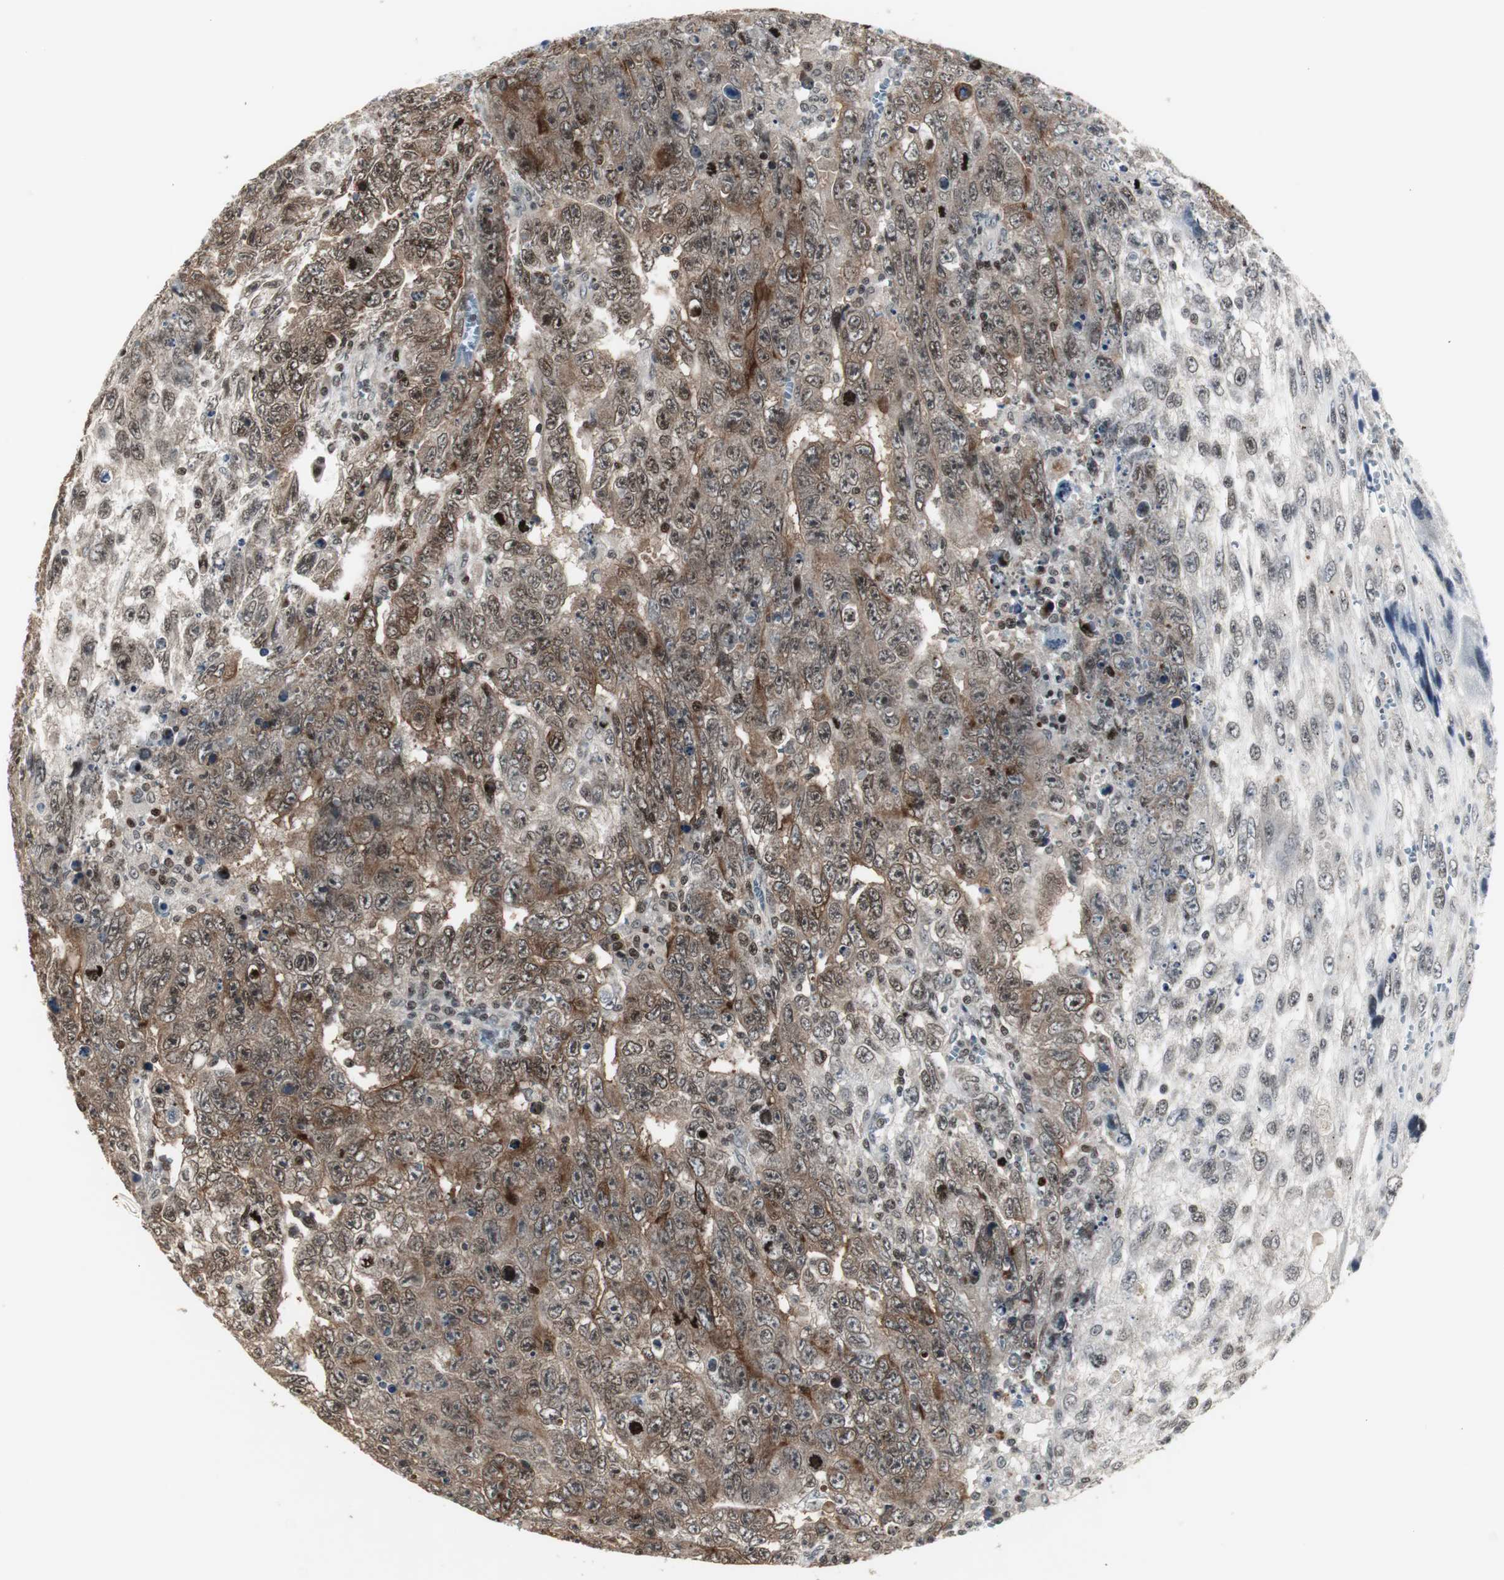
{"staining": {"intensity": "moderate", "quantity": ">75%", "location": "cytoplasmic/membranous,nuclear"}, "tissue": "testis cancer", "cell_type": "Tumor cells", "image_type": "cancer", "snomed": [{"axis": "morphology", "description": "Carcinoma, Embryonal, NOS"}, {"axis": "topography", "description": "Testis"}], "caption": "Protein staining of testis embryonal carcinoma tissue demonstrates moderate cytoplasmic/membranous and nuclear staining in about >75% of tumor cells.", "gene": "MPG", "patient": {"sex": "male", "age": 28}}